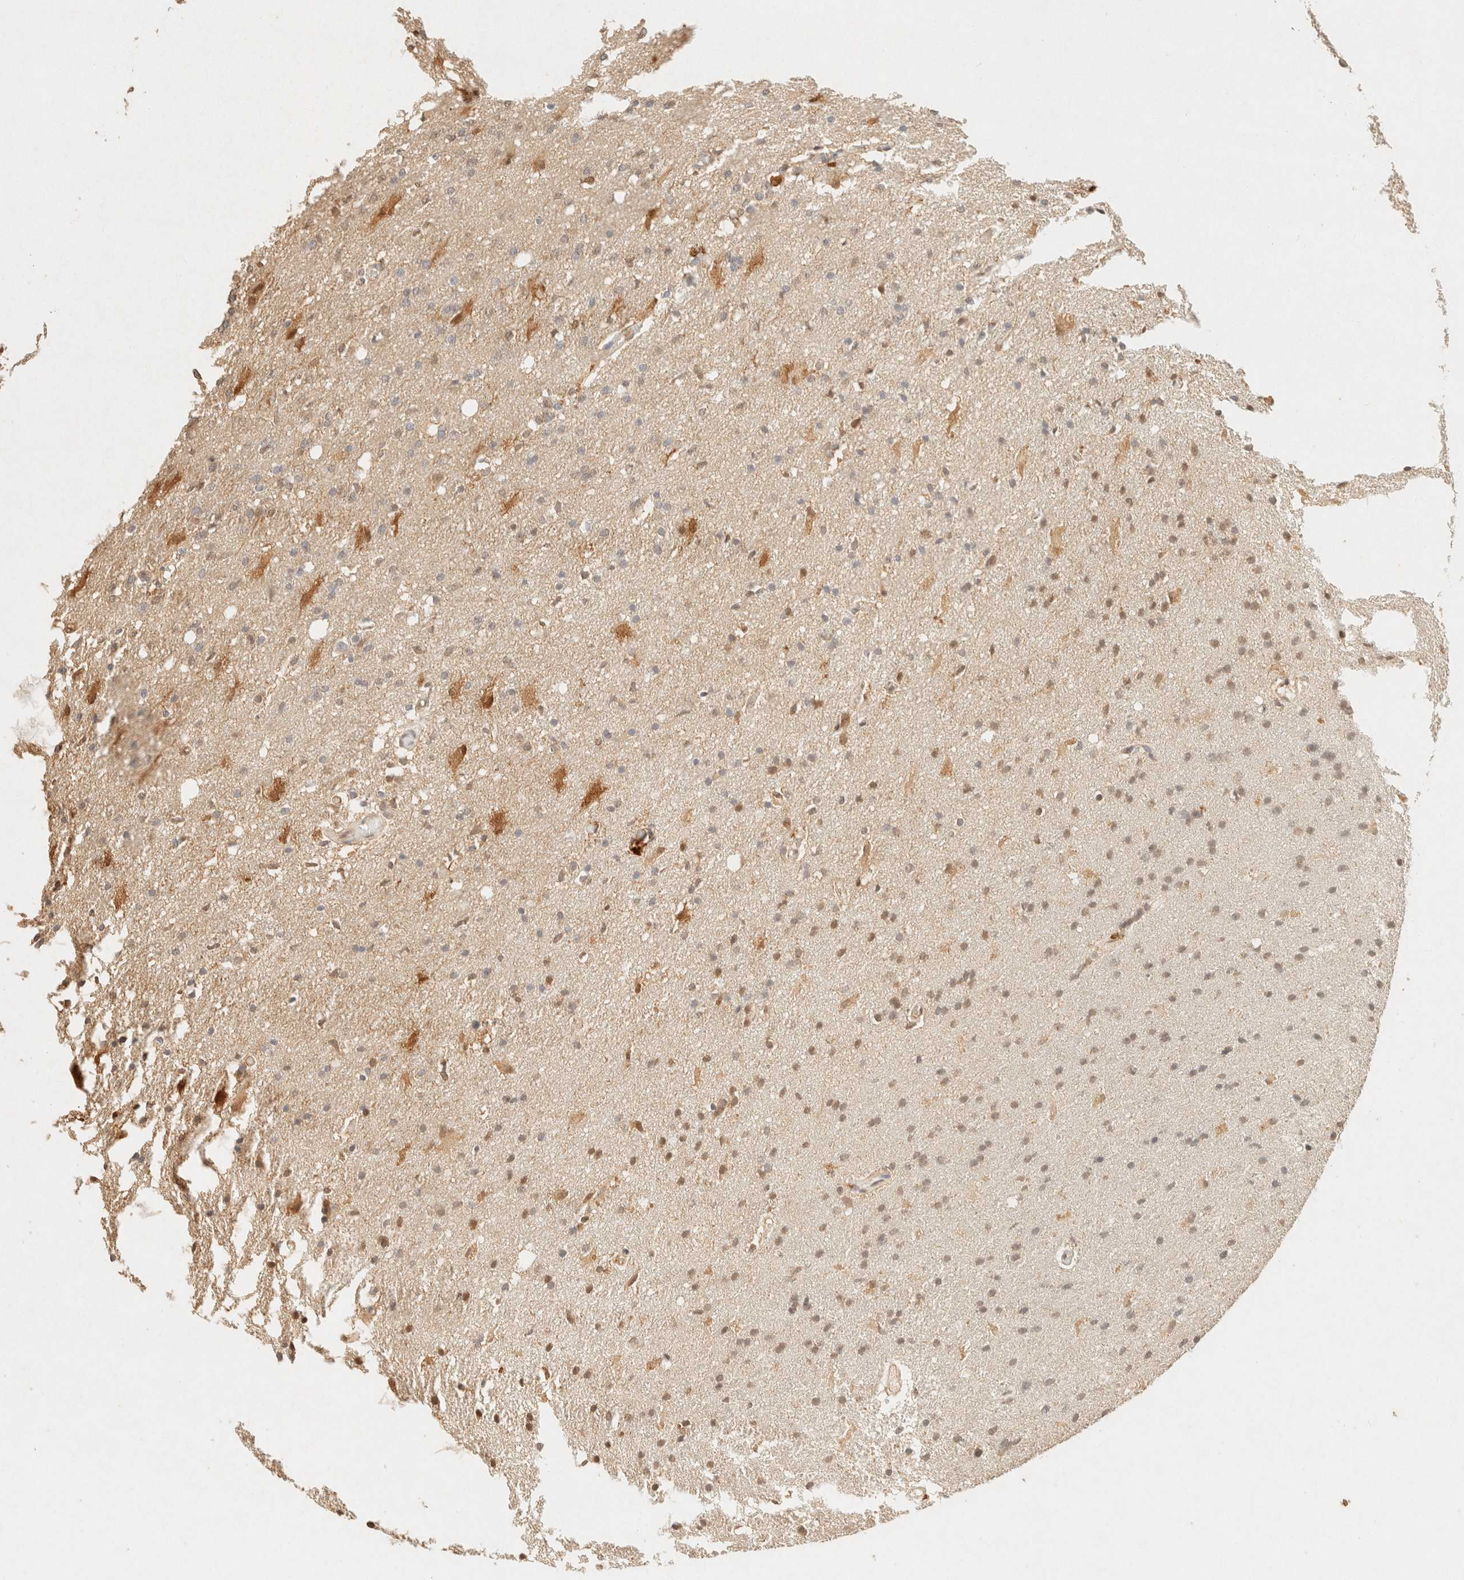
{"staining": {"intensity": "moderate", "quantity": "25%-75%", "location": "nuclear"}, "tissue": "glioma", "cell_type": "Tumor cells", "image_type": "cancer", "snomed": [{"axis": "morphology", "description": "Normal tissue, NOS"}, {"axis": "morphology", "description": "Glioma, malignant, High grade"}, {"axis": "topography", "description": "Cerebral cortex"}], "caption": "High-power microscopy captured an IHC micrograph of glioma, revealing moderate nuclear staining in approximately 25%-75% of tumor cells.", "gene": "S100A13", "patient": {"sex": "male", "age": 77}}